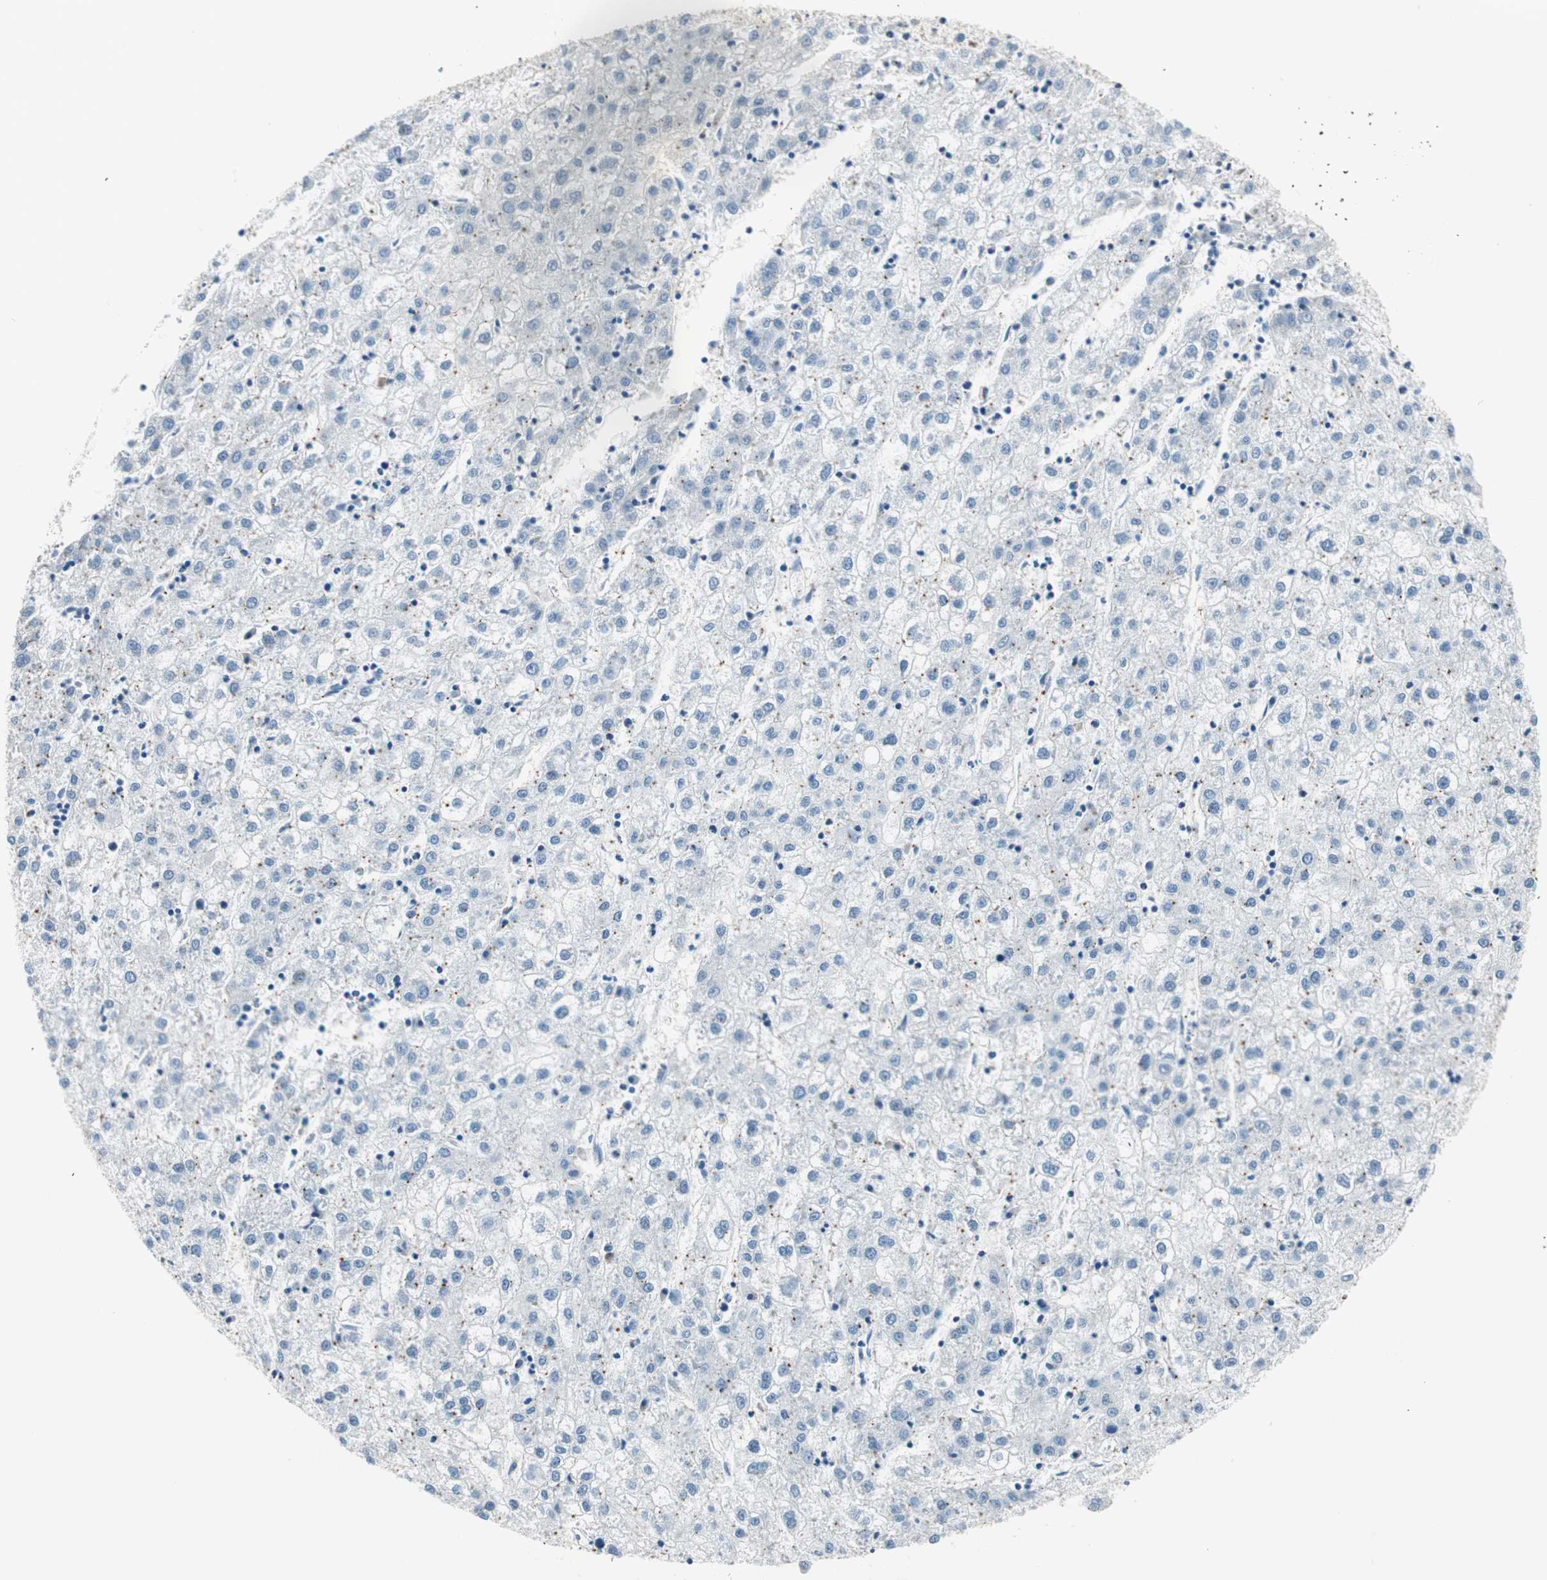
{"staining": {"intensity": "negative", "quantity": "none", "location": "none"}, "tissue": "liver cancer", "cell_type": "Tumor cells", "image_type": "cancer", "snomed": [{"axis": "morphology", "description": "Carcinoma, Hepatocellular, NOS"}, {"axis": "topography", "description": "Liver"}], "caption": "Micrograph shows no protein expression in tumor cells of liver cancer (hepatocellular carcinoma) tissue.", "gene": "TMF1", "patient": {"sex": "male", "age": 72}}